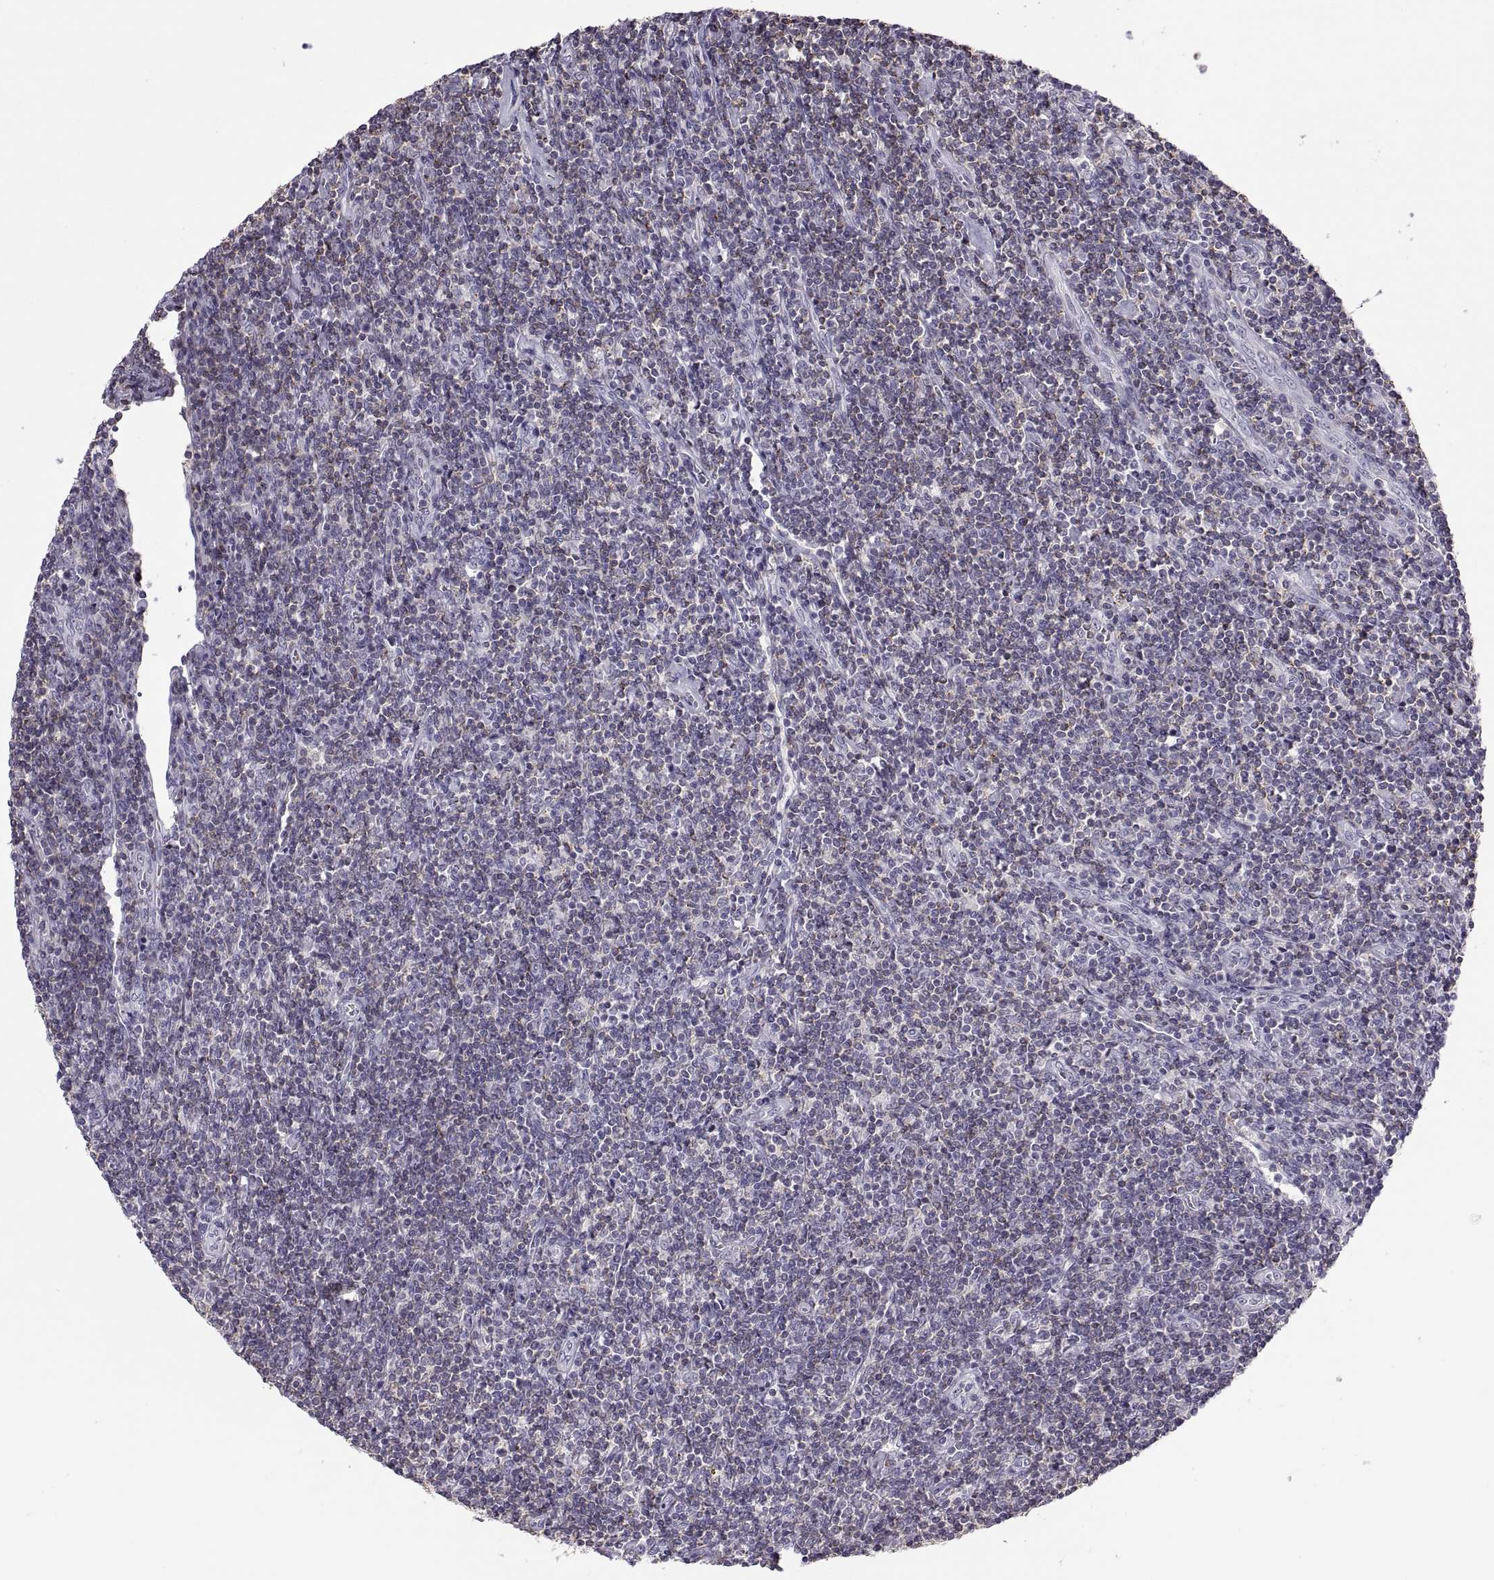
{"staining": {"intensity": "negative", "quantity": "none", "location": "none"}, "tissue": "lymphoma", "cell_type": "Tumor cells", "image_type": "cancer", "snomed": [{"axis": "morphology", "description": "Hodgkin's disease, NOS"}, {"axis": "topography", "description": "Lymph node"}], "caption": "High magnification brightfield microscopy of lymphoma stained with DAB (brown) and counterstained with hematoxylin (blue): tumor cells show no significant staining.", "gene": "TTC21A", "patient": {"sex": "male", "age": 40}}